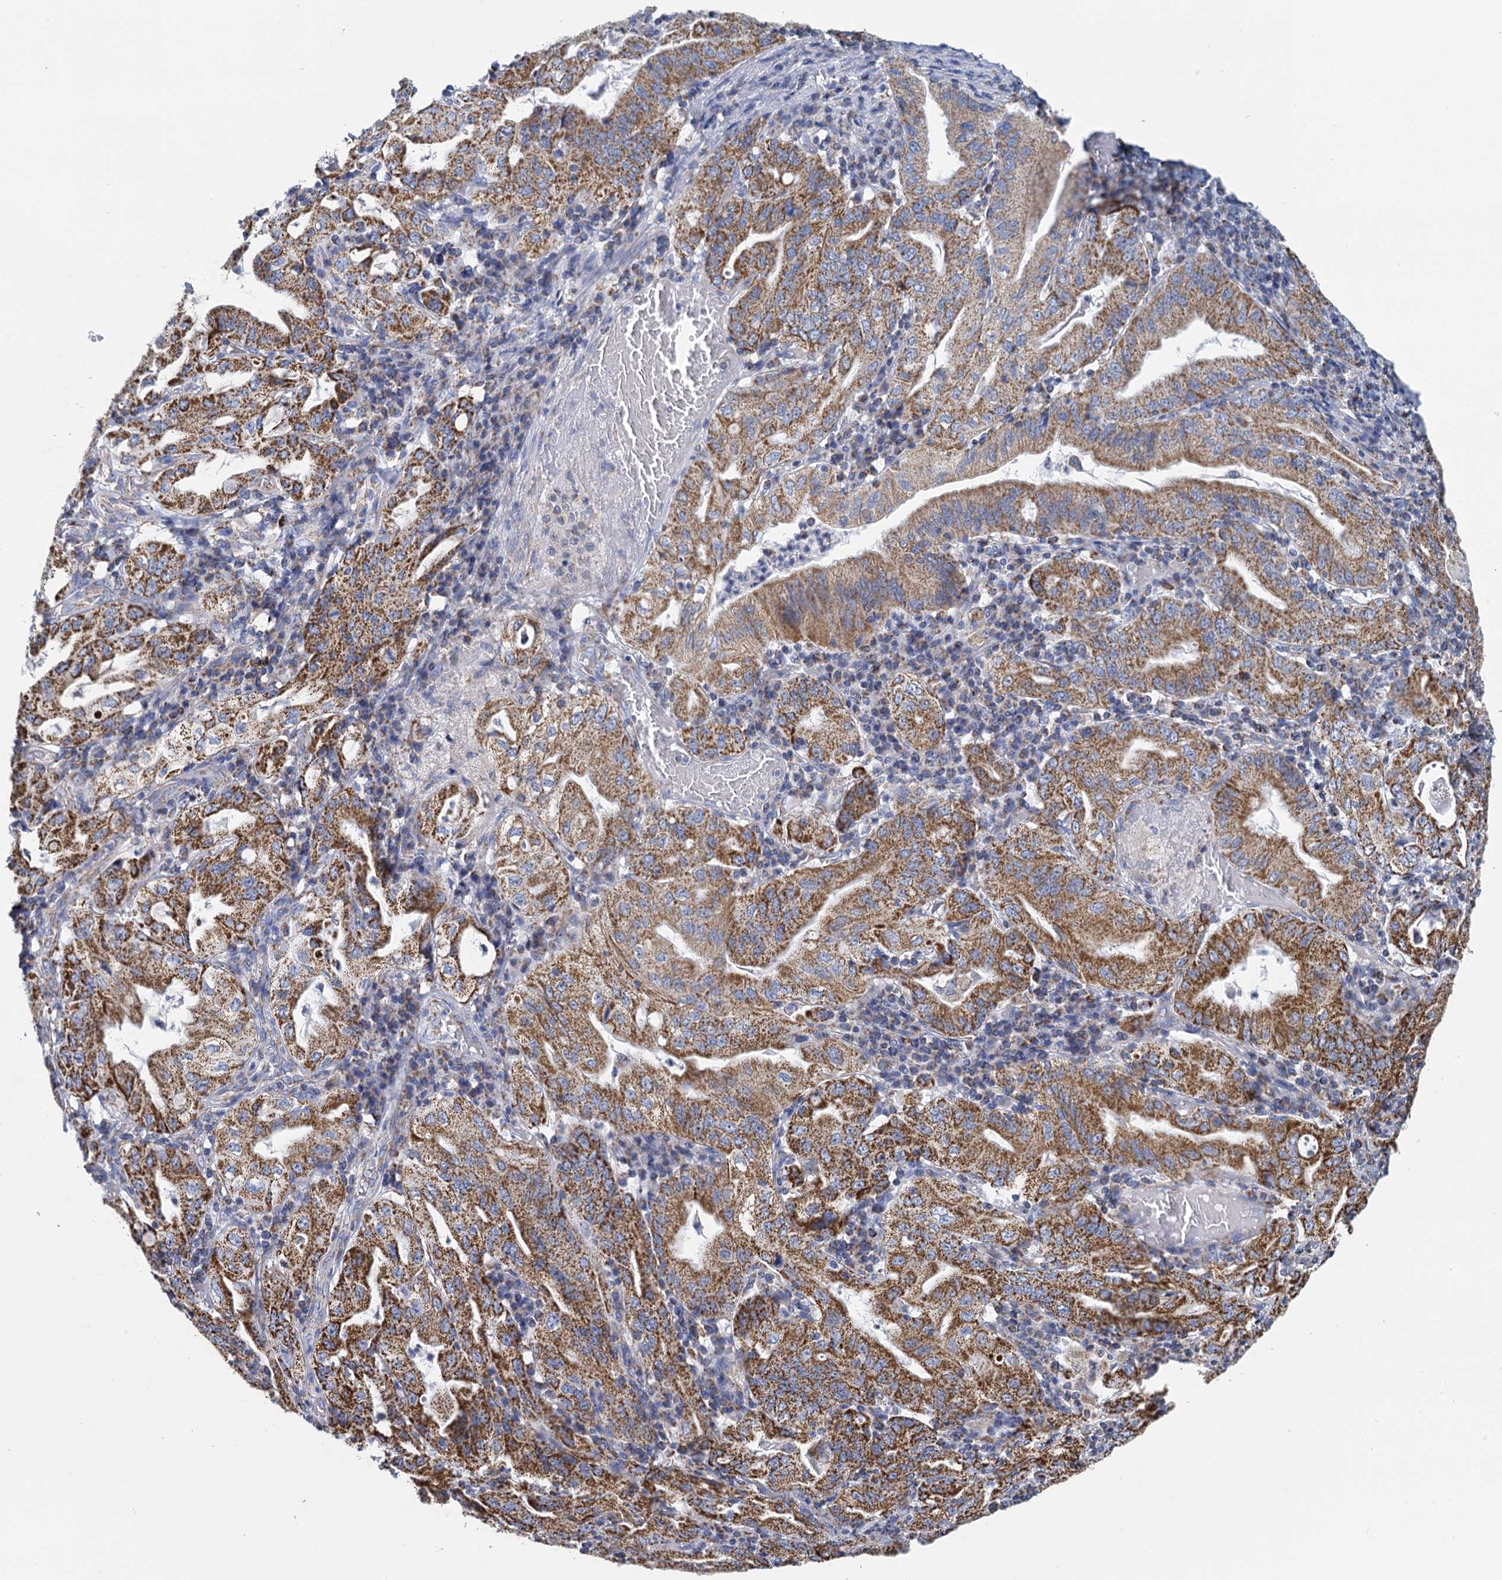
{"staining": {"intensity": "moderate", "quantity": ">75%", "location": "cytoplasmic/membranous"}, "tissue": "stomach cancer", "cell_type": "Tumor cells", "image_type": "cancer", "snomed": [{"axis": "morphology", "description": "Normal tissue, NOS"}, {"axis": "morphology", "description": "Adenocarcinoma, NOS"}, {"axis": "topography", "description": "Esophagus"}, {"axis": "topography", "description": "Stomach, upper"}, {"axis": "topography", "description": "Peripheral nerve tissue"}], "caption": "Immunohistochemical staining of stomach cancer demonstrates moderate cytoplasmic/membranous protein positivity in approximately >75% of tumor cells.", "gene": "CCP110", "patient": {"sex": "male", "age": 62}}